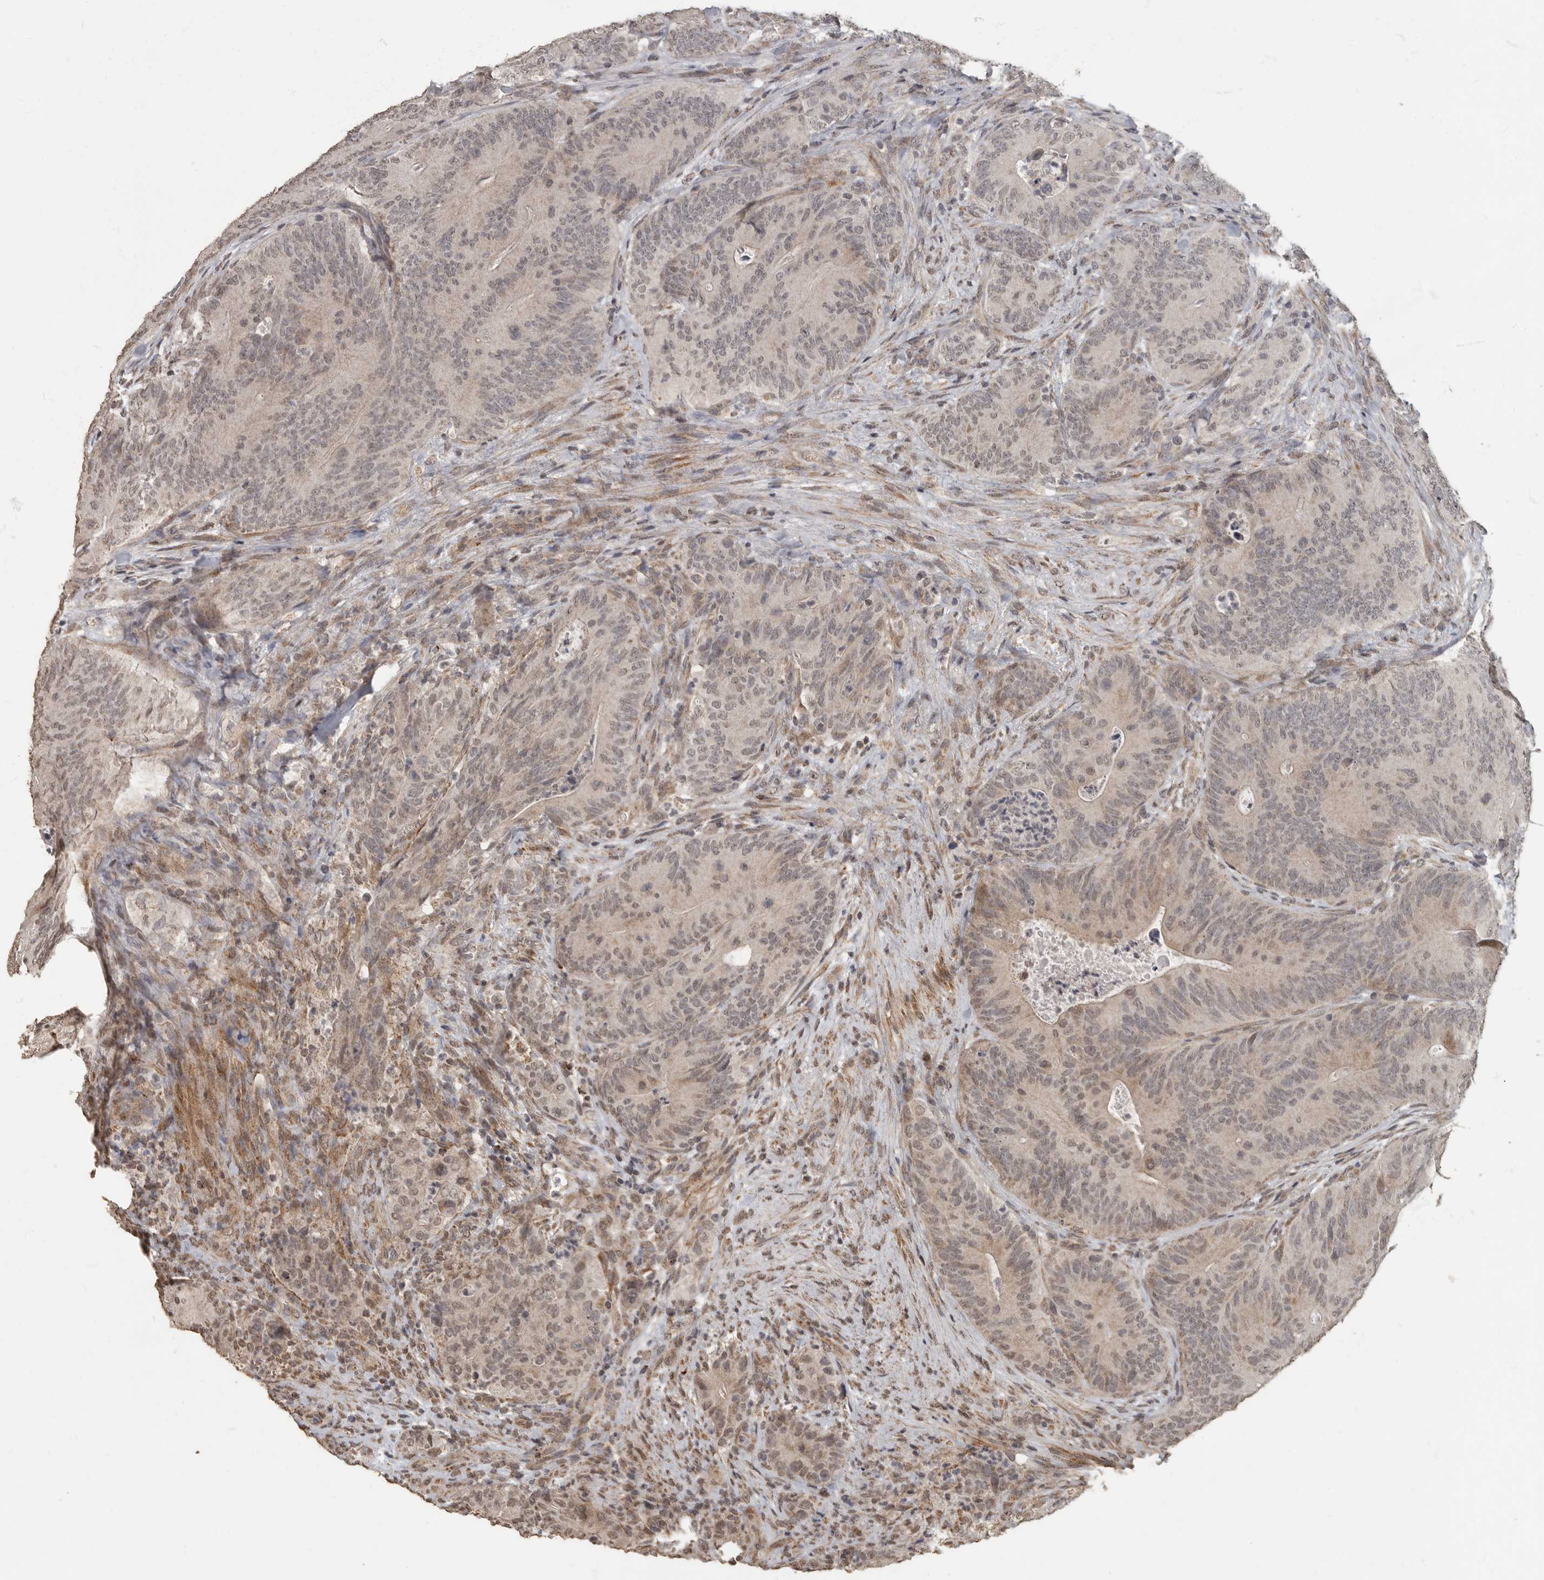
{"staining": {"intensity": "weak", "quantity": "25%-75%", "location": "cytoplasmic/membranous,nuclear"}, "tissue": "colorectal cancer", "cell_type": "Tumor cells", "image_type": "cancer", "snomed": [{"axis": "morphology", "description": "Normal tissue, NOS"}, {"axis": "topography", "description": "Colon"}], "caption": "DAB (3,3'-diaminobenzidine) immunohistochemical staining of human colorectal cancer shows weak cytoplasmic/membranous and nuclear protein expression in about 25%-75% of tumor cells.", "gene": "MAFG", "patient": {"sex": "female", "age": 82}}